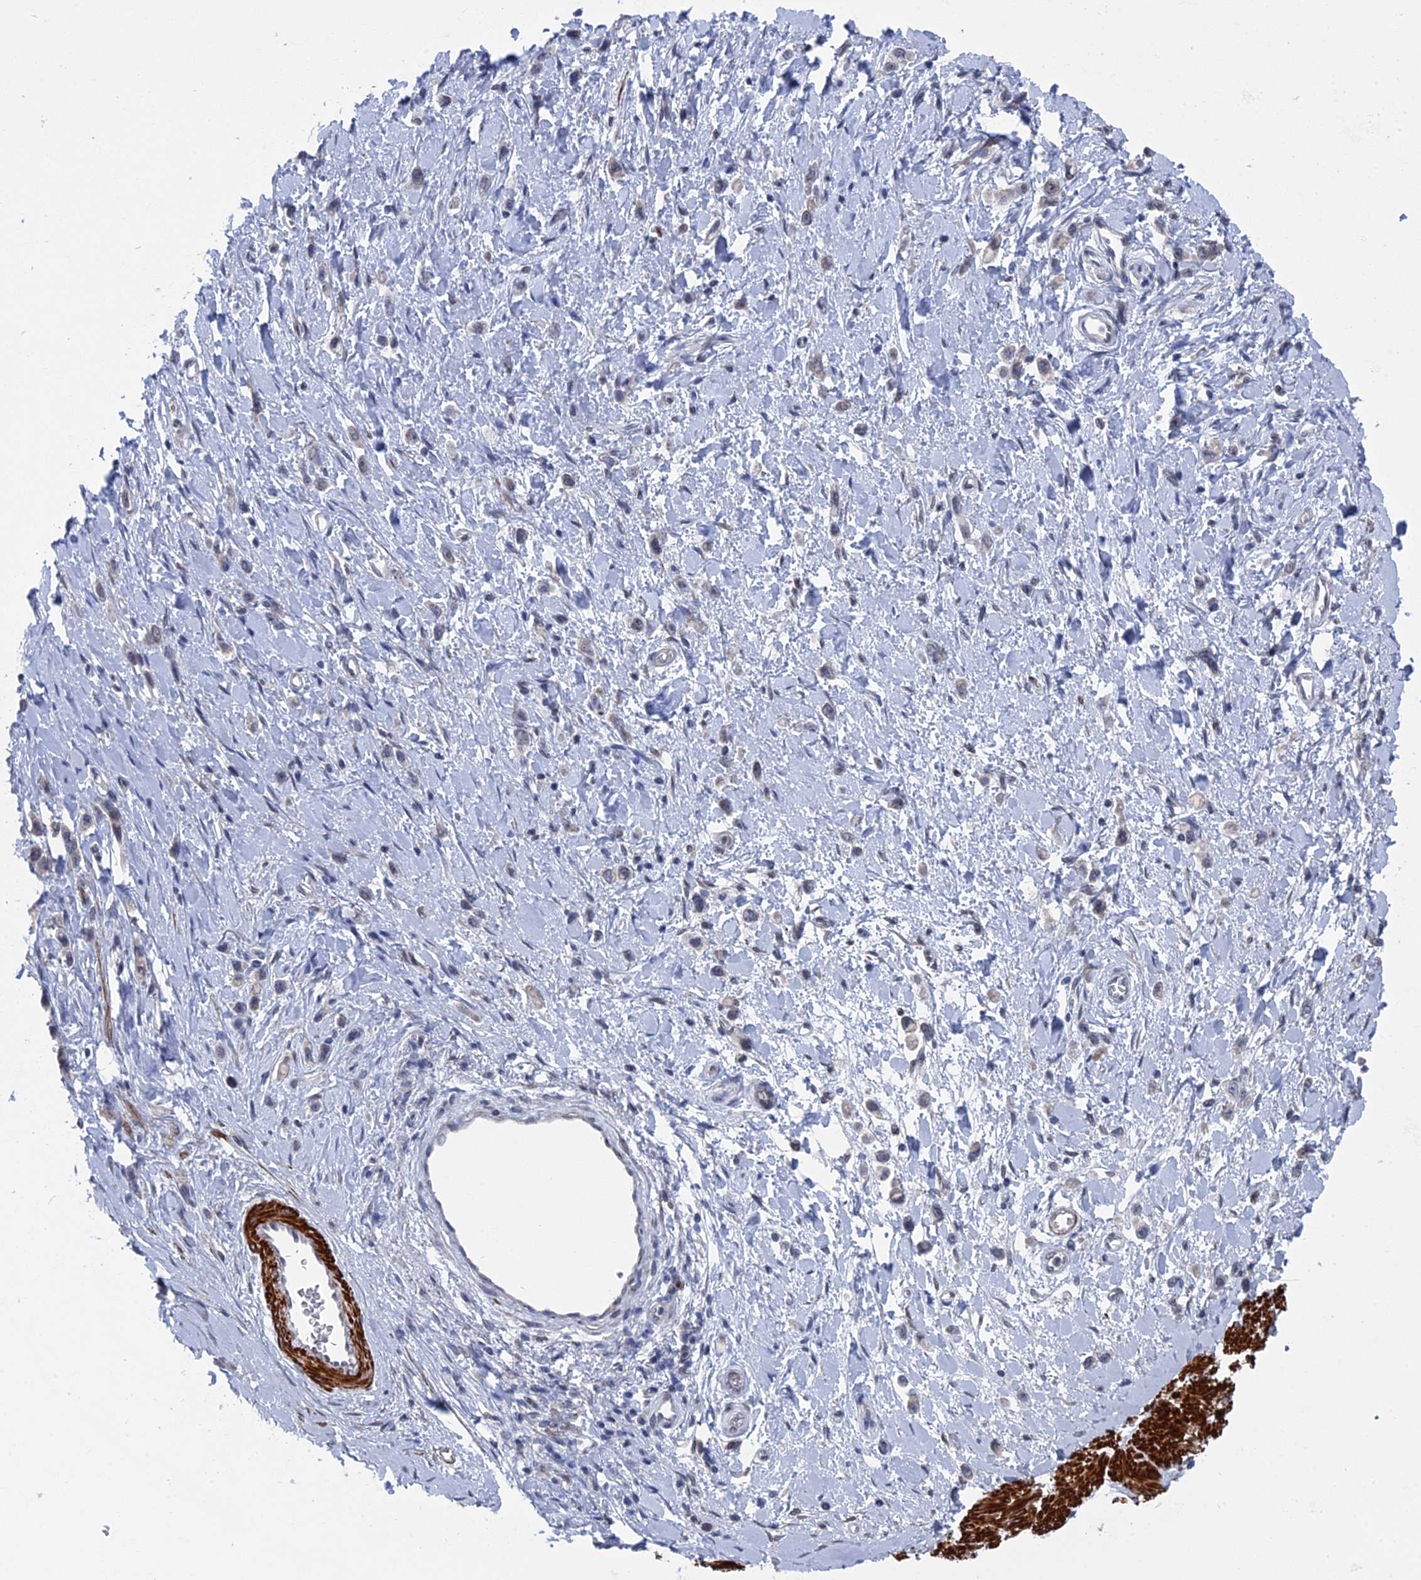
{"staining": {"intensity": "negative", "quantity": "none", "location": "none"}, "tissue": "stomach cancer", "cell_type": "Tumor cells", "image_type": "cancer", "snomed": [{"axis": "morphology", "description": "Adenocarcinoma, NOS"}, {"axis": "topography", "description": "Stomach"}], "caption": "This micrograph is of adenocarcinoma (stomach) stained with IHC to label a protein in brown with the nuclei are counter-stained blue. There is no staining in tumor cells.", "gene": "MTRF1", "patient": {"sex": "female", "age": 65}}